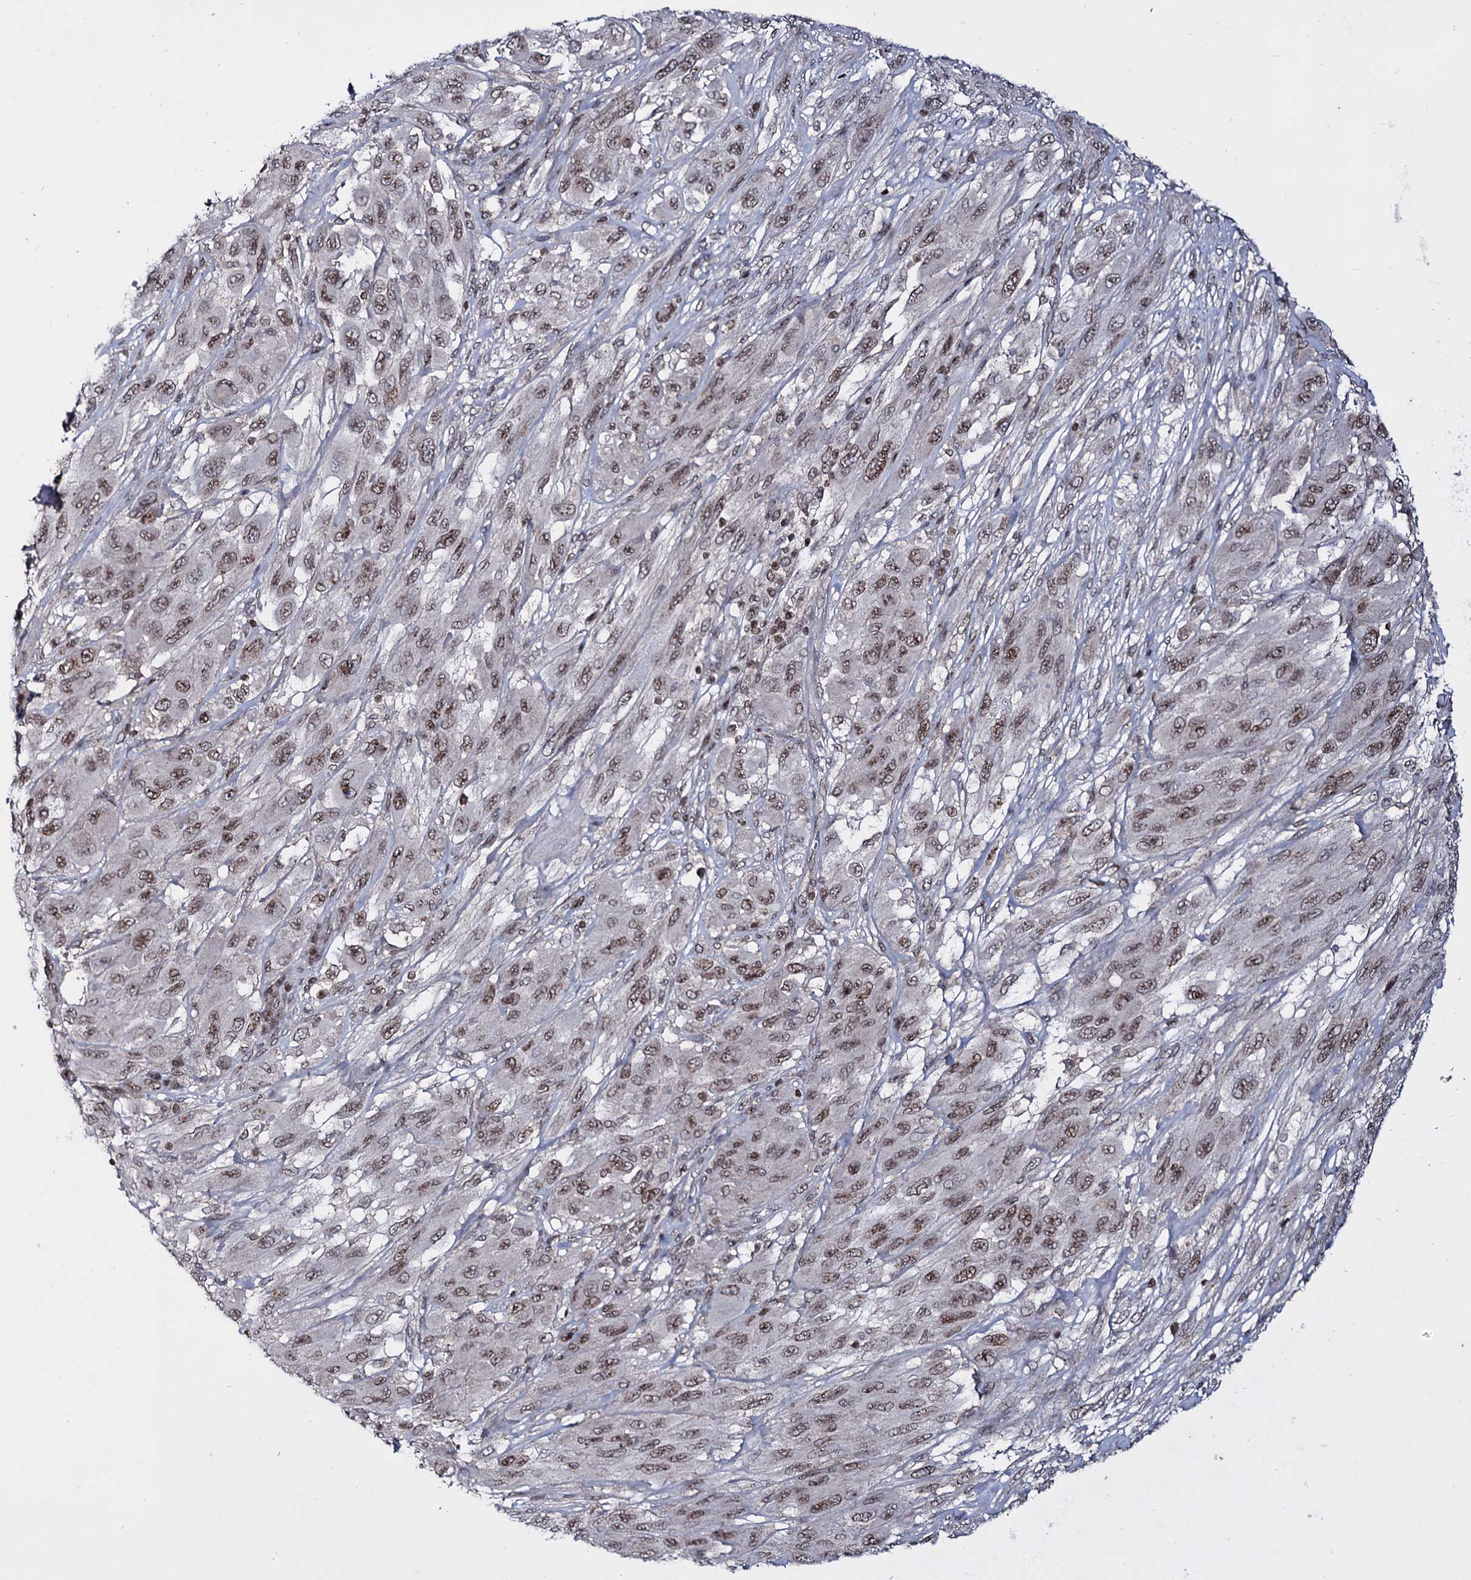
{"staining": {"intensity": "moderate", "quantity": ">75%", "location": "nuclear"}, "tissue": "melanoma", "cell_type": "Tumor cells", "image_type": "cancer", "snomed": [{"axis": "morphology", "description": "Malignant melanoma, NOS"}, {"axis": "topography", "description": "Skin"}], "caption": "Immunohistochemical staining of human malignant melanoma shows medium levels of moderate nuclear staining in about >75% of tumor cells.", "gene": "SMCHD1", "patient": {"sex": "female", "age": 91}}